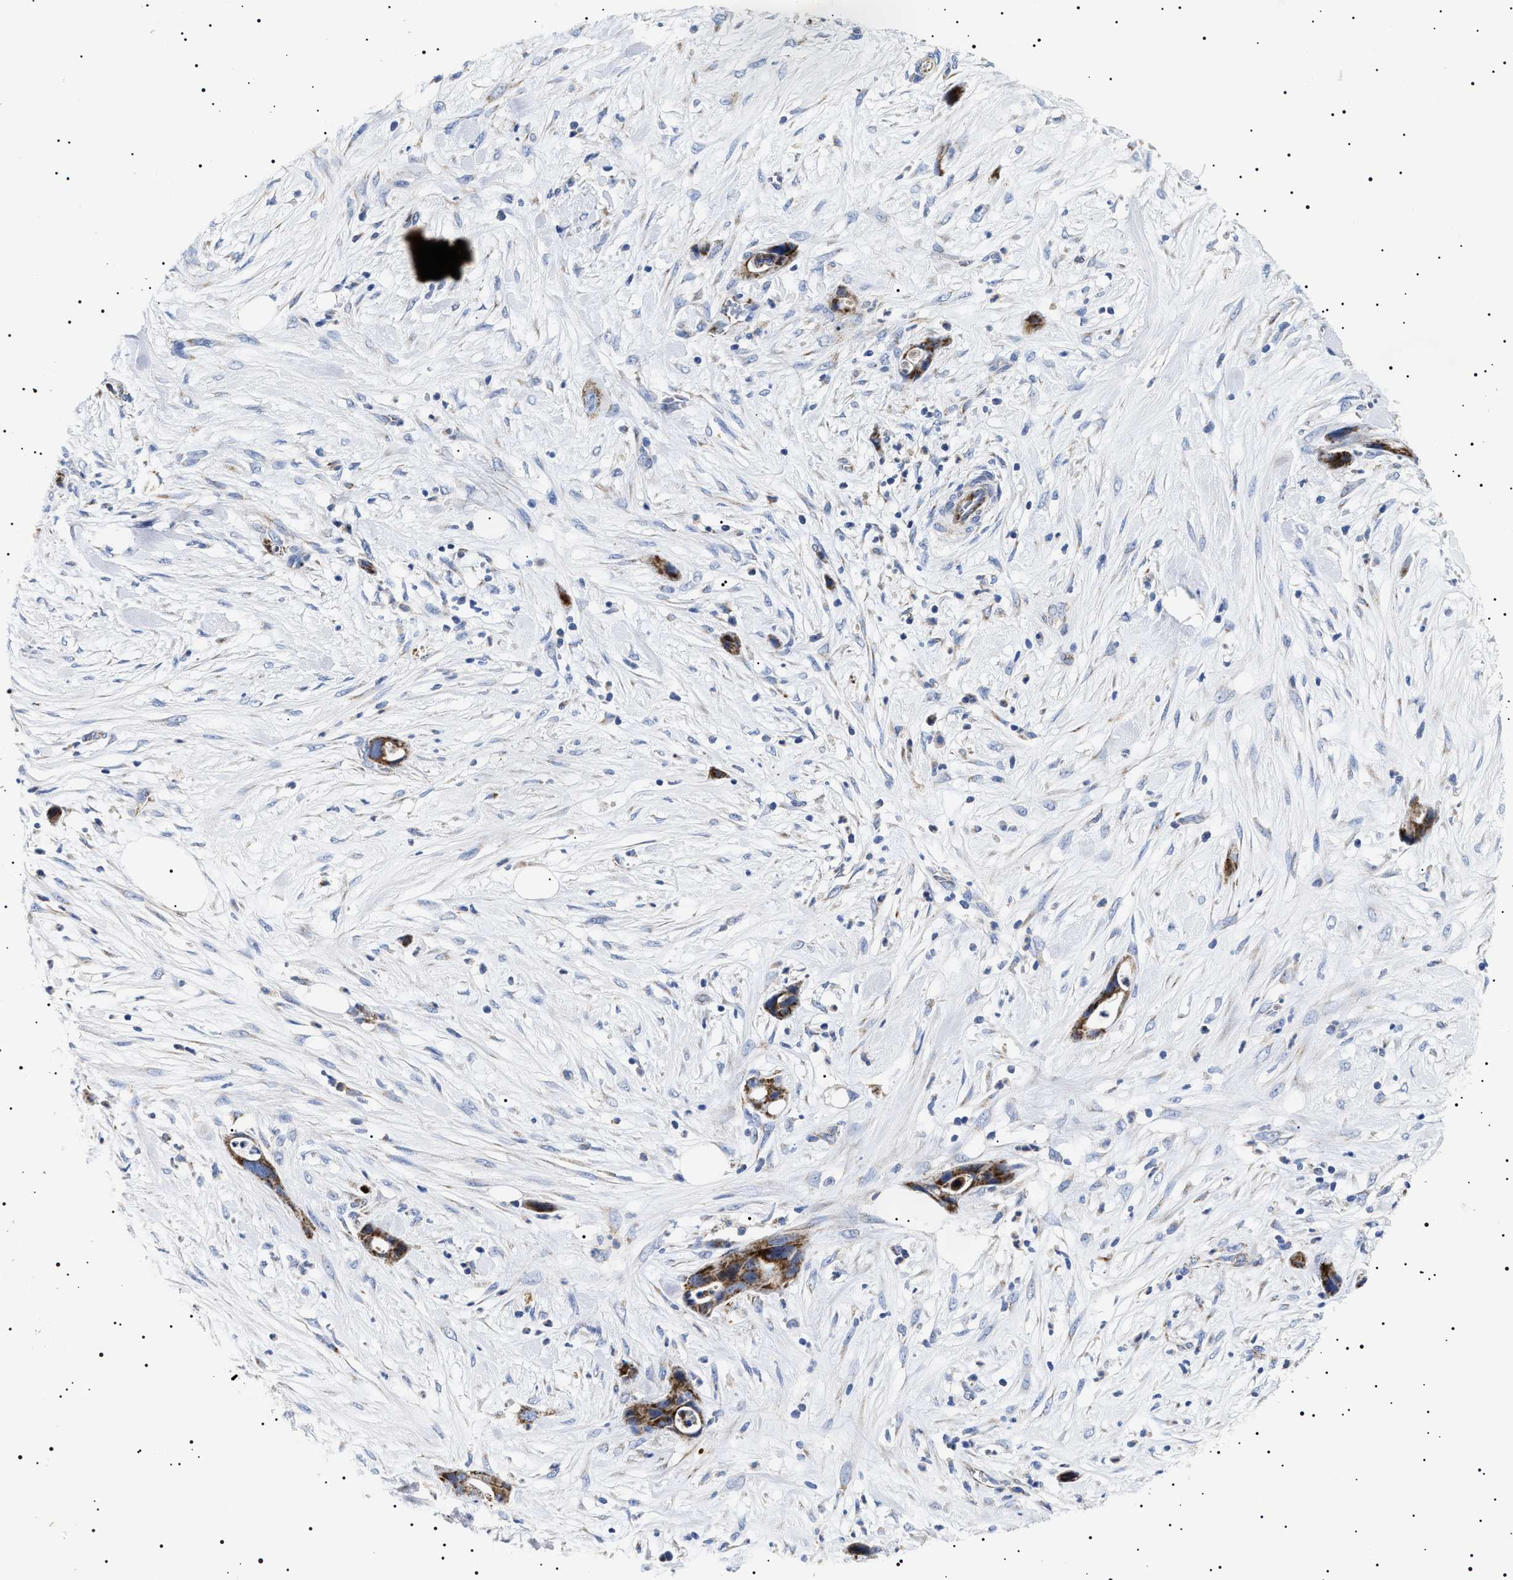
{"staining": {"intensity": "moderate", "quantity": ">75%", "location": "cytoplasmic/membranous"}, "tissue": "pancreatic cancer", "cell_type": "Tumor cells", "image_type": "cancer", "snomed": [{"axis": "morphology", "description": "Adenocarcinoma, NOS"}, {"axis": "topography", "description": "Pancreas"}], "caption": "The photomicrograph exhibits a brown stain indicating the presence of a protein in the cytoplasmic/membranous of tumor cells in pancreatic cancer (adenocarcinoma).", "gene": "CHRDL2", "patient": {"sex": "male", "age": 59}}